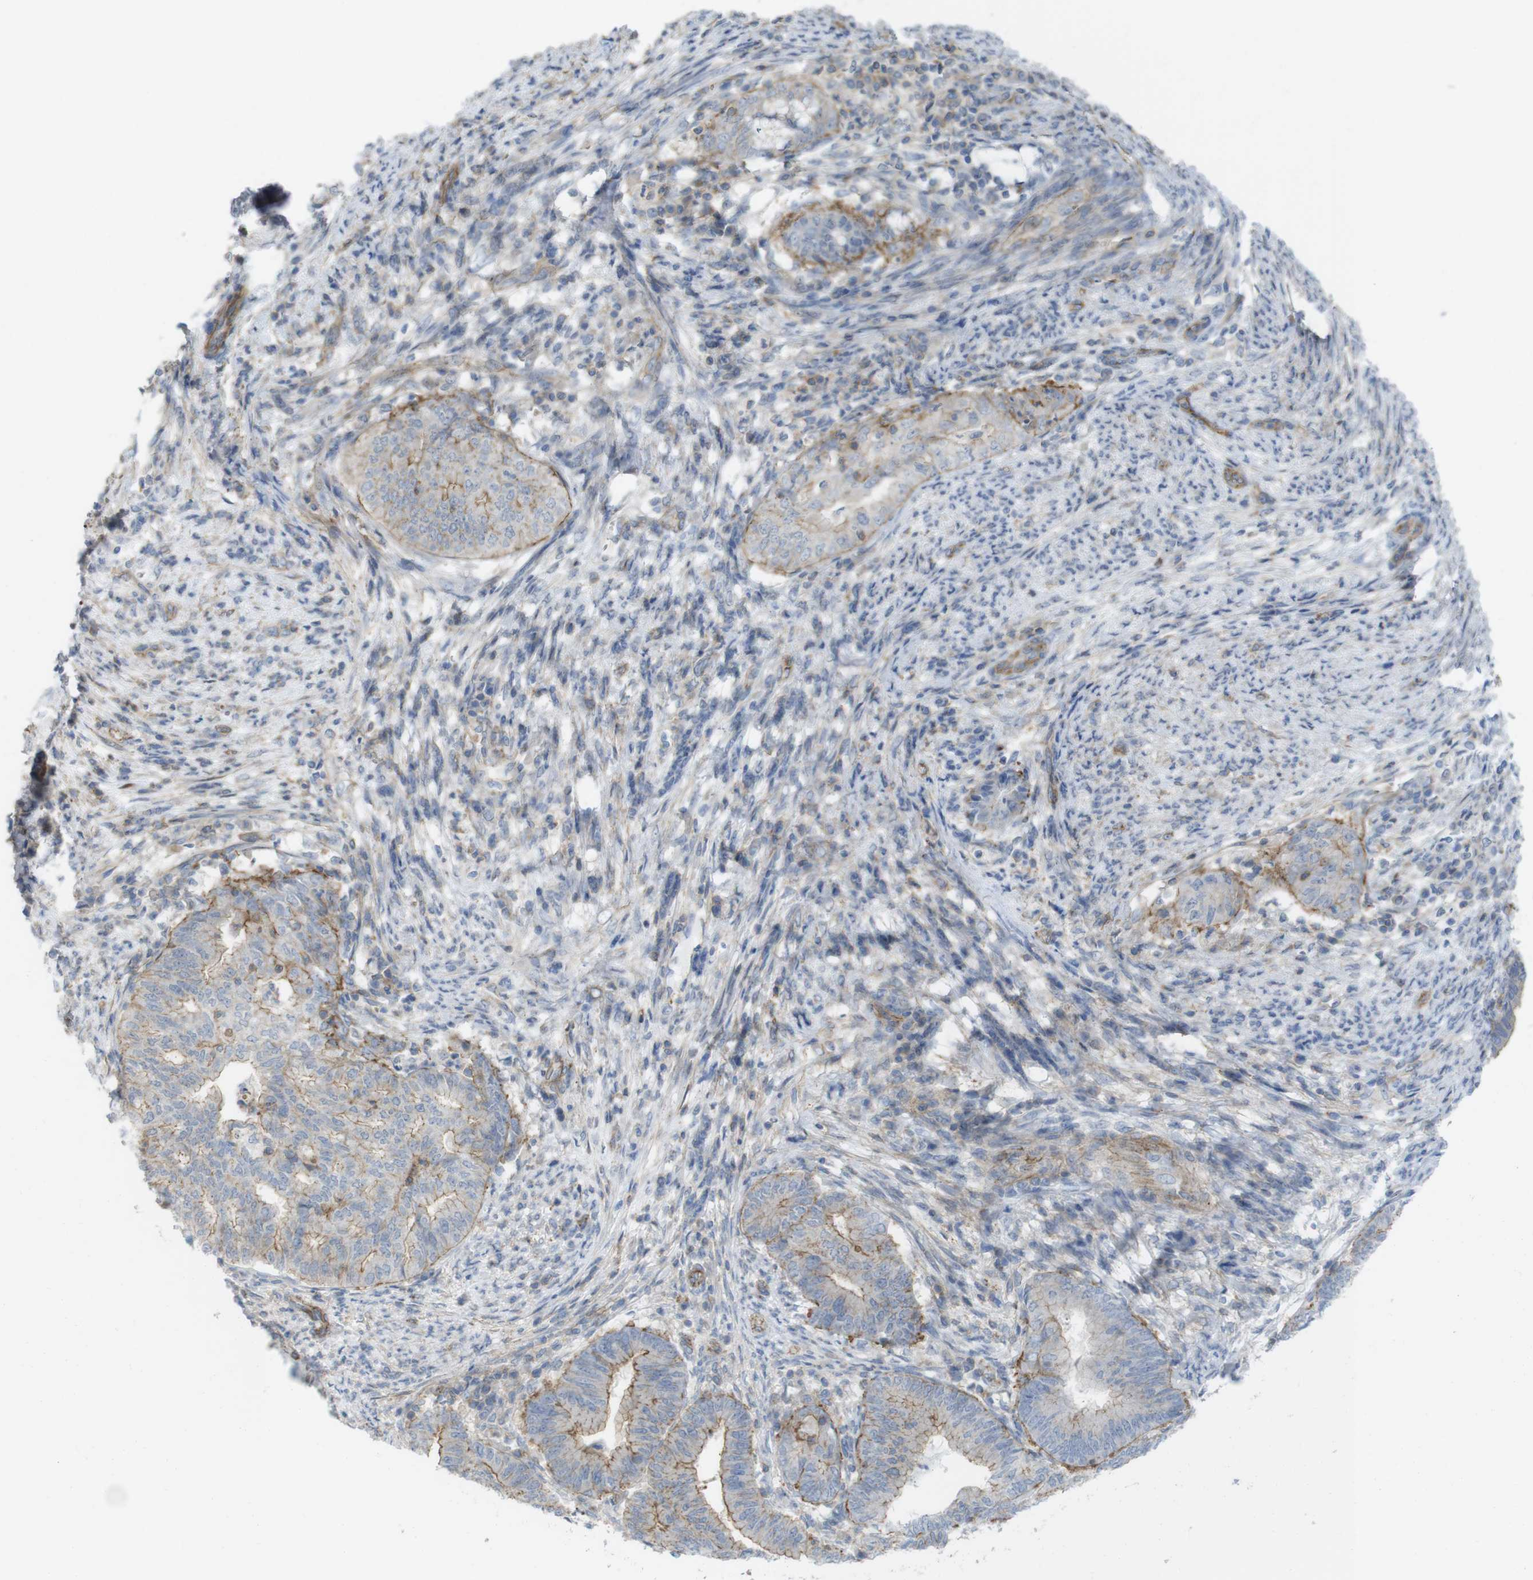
{"staining": {"intensity": "moderate", "quantity": "25%-75%", "location": "cytoplasmic/membranous"}, "tissue": "endometrial cancer", "cell_type": "Tumor cells", "image_type": "cancer", "snomed": [{"axis": "morphology", "description": "Adenocarcinoma, NOS"}, {"axis": "topography", "description": "Endometrium"}], "caption": "Adenocarcinoma (endometrial) tissue reveals moderate cytoplasmic/membranous positivity in about 25%-75% of tumor cells, visualized by immunohistochemistry.", "gene": "PREX2", "patient": {"sex": "female", "age": 79}}